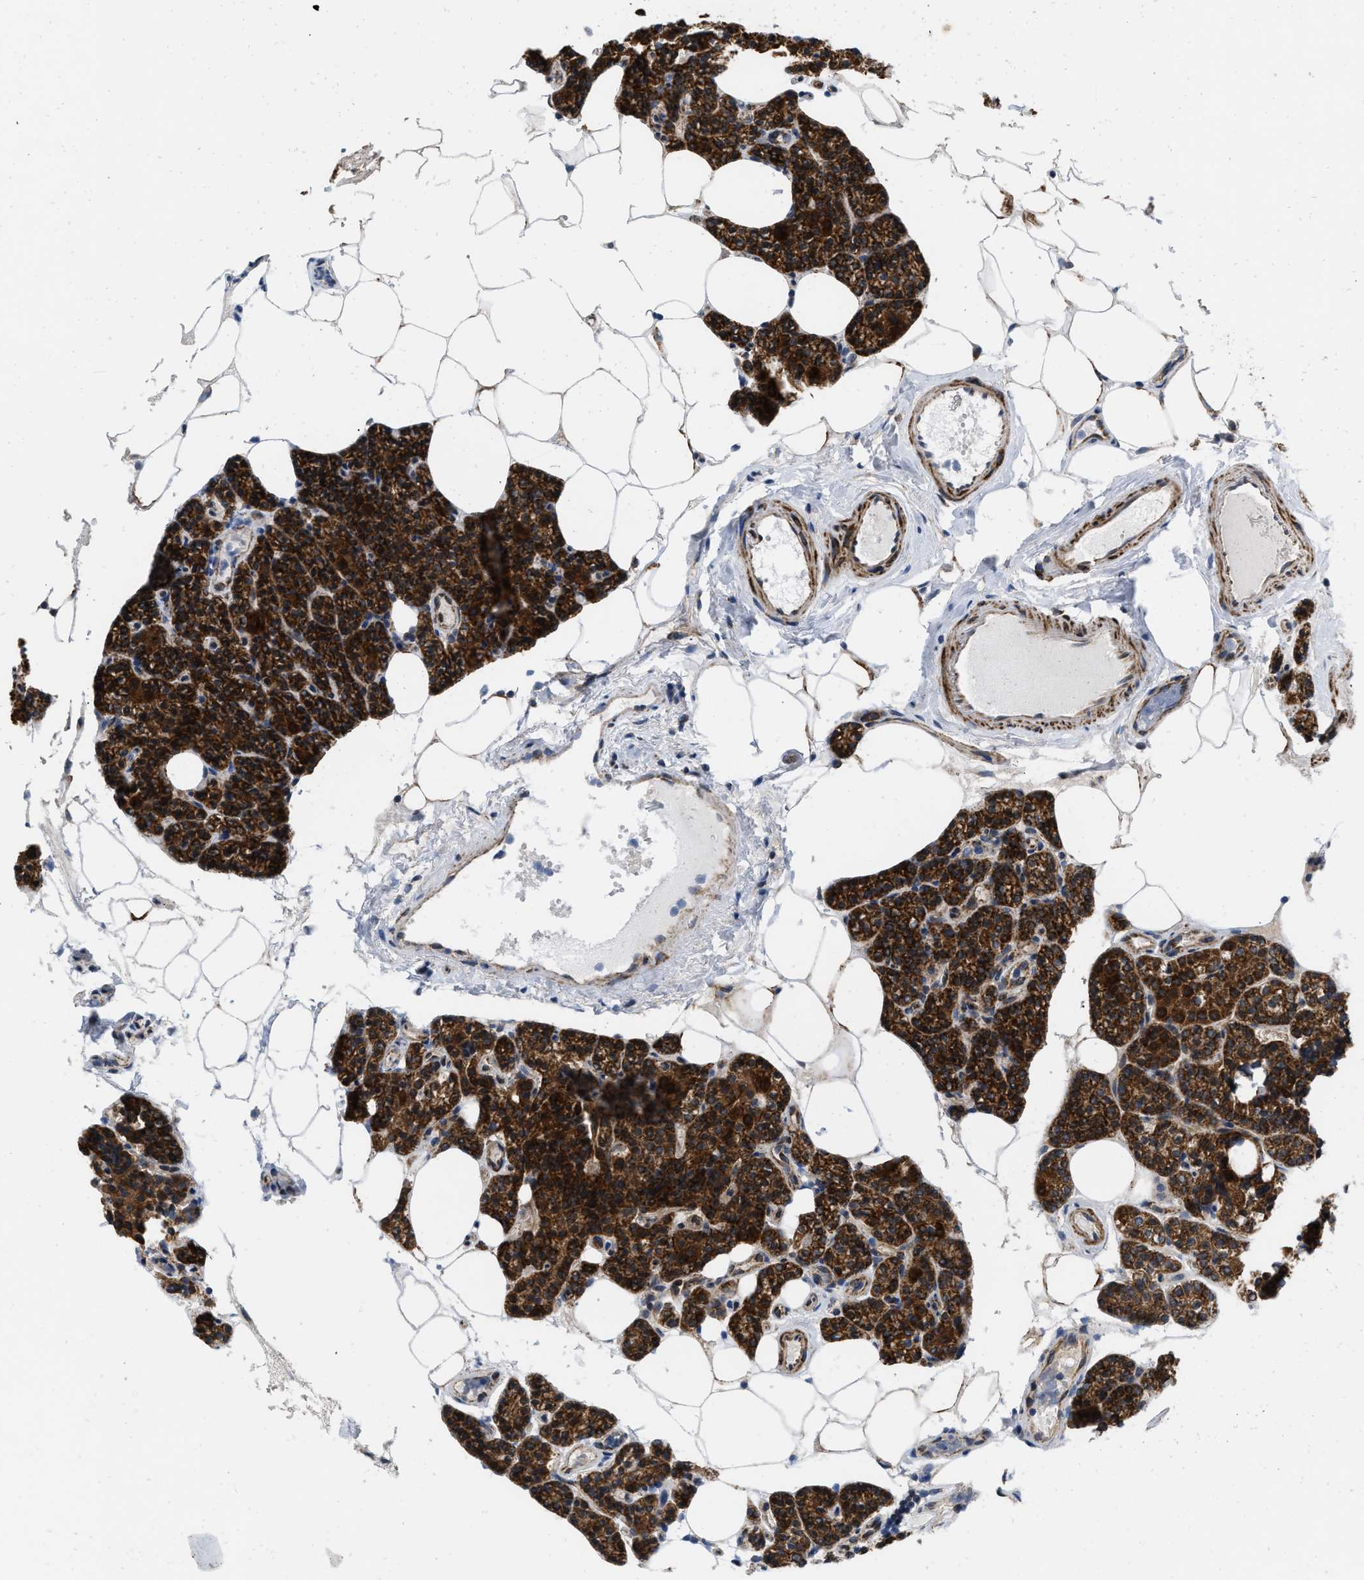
{"staining": {"intensity": "strong", "quantity": ">75%", "location": "cytoplasmic/membranous"}, "tissue": "parathyroid gland", "cell_type": "Glandular cells", "image_type": "normal", "snomed": [{"axis": "morphology", "description": "Normal tissue, NOS"}, {"axis": "morphology", "description": "Adenoma, NOS"}, {"axis": "topography", "description": "Parathyroid gland"}], "caption": "A histopathology image of human parathyroid gland stained for a protein reveals strong cytoplasmic/membranous brown staining in glandular cells. The staining was performed using DAB (3,3'-diaminobenzidine), with brown indicating positive protein expression. Nuclei are stained blue with hematoxylin.", "gene": "AKAP1", "patient": {"sex": "female", "age": 70}}